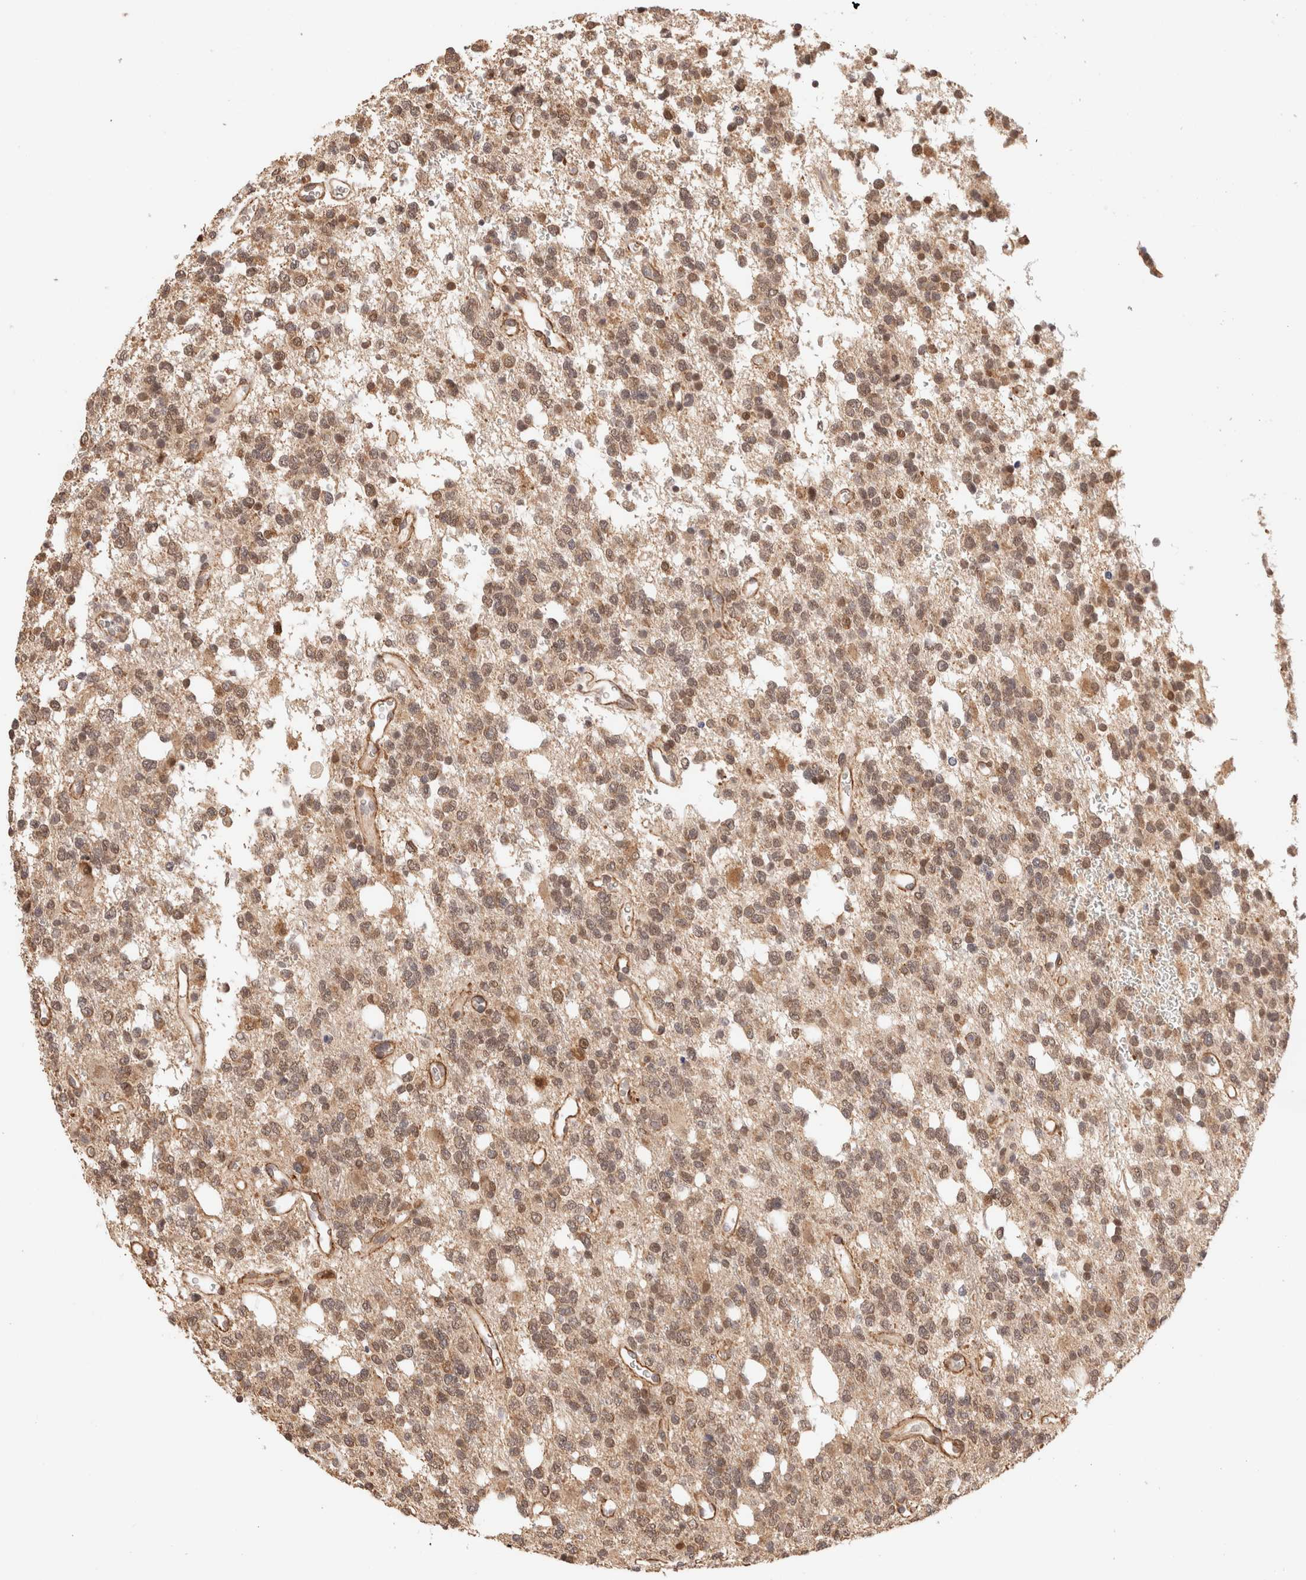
{"staining": {"intensity": "moderate", "quantity": ">75%", "location": "nuclear"}, "tissue": "glioma", "cell_type": "Tumor cells", "image_type": "cancer", "snomed": [{"axis": "morphology", "description": "Glioma, malignant, High grade"}, {"axis": "topography", "description": "Brain"}], "caption": "Immunohistochemistry (IHC) of high-grade glioma (malignant) displays medium levels of moderate nuclear staining in about >75% of tumor cells.", "gene": "BRPF3", "patient": {"sex": "female", "age": 62}}